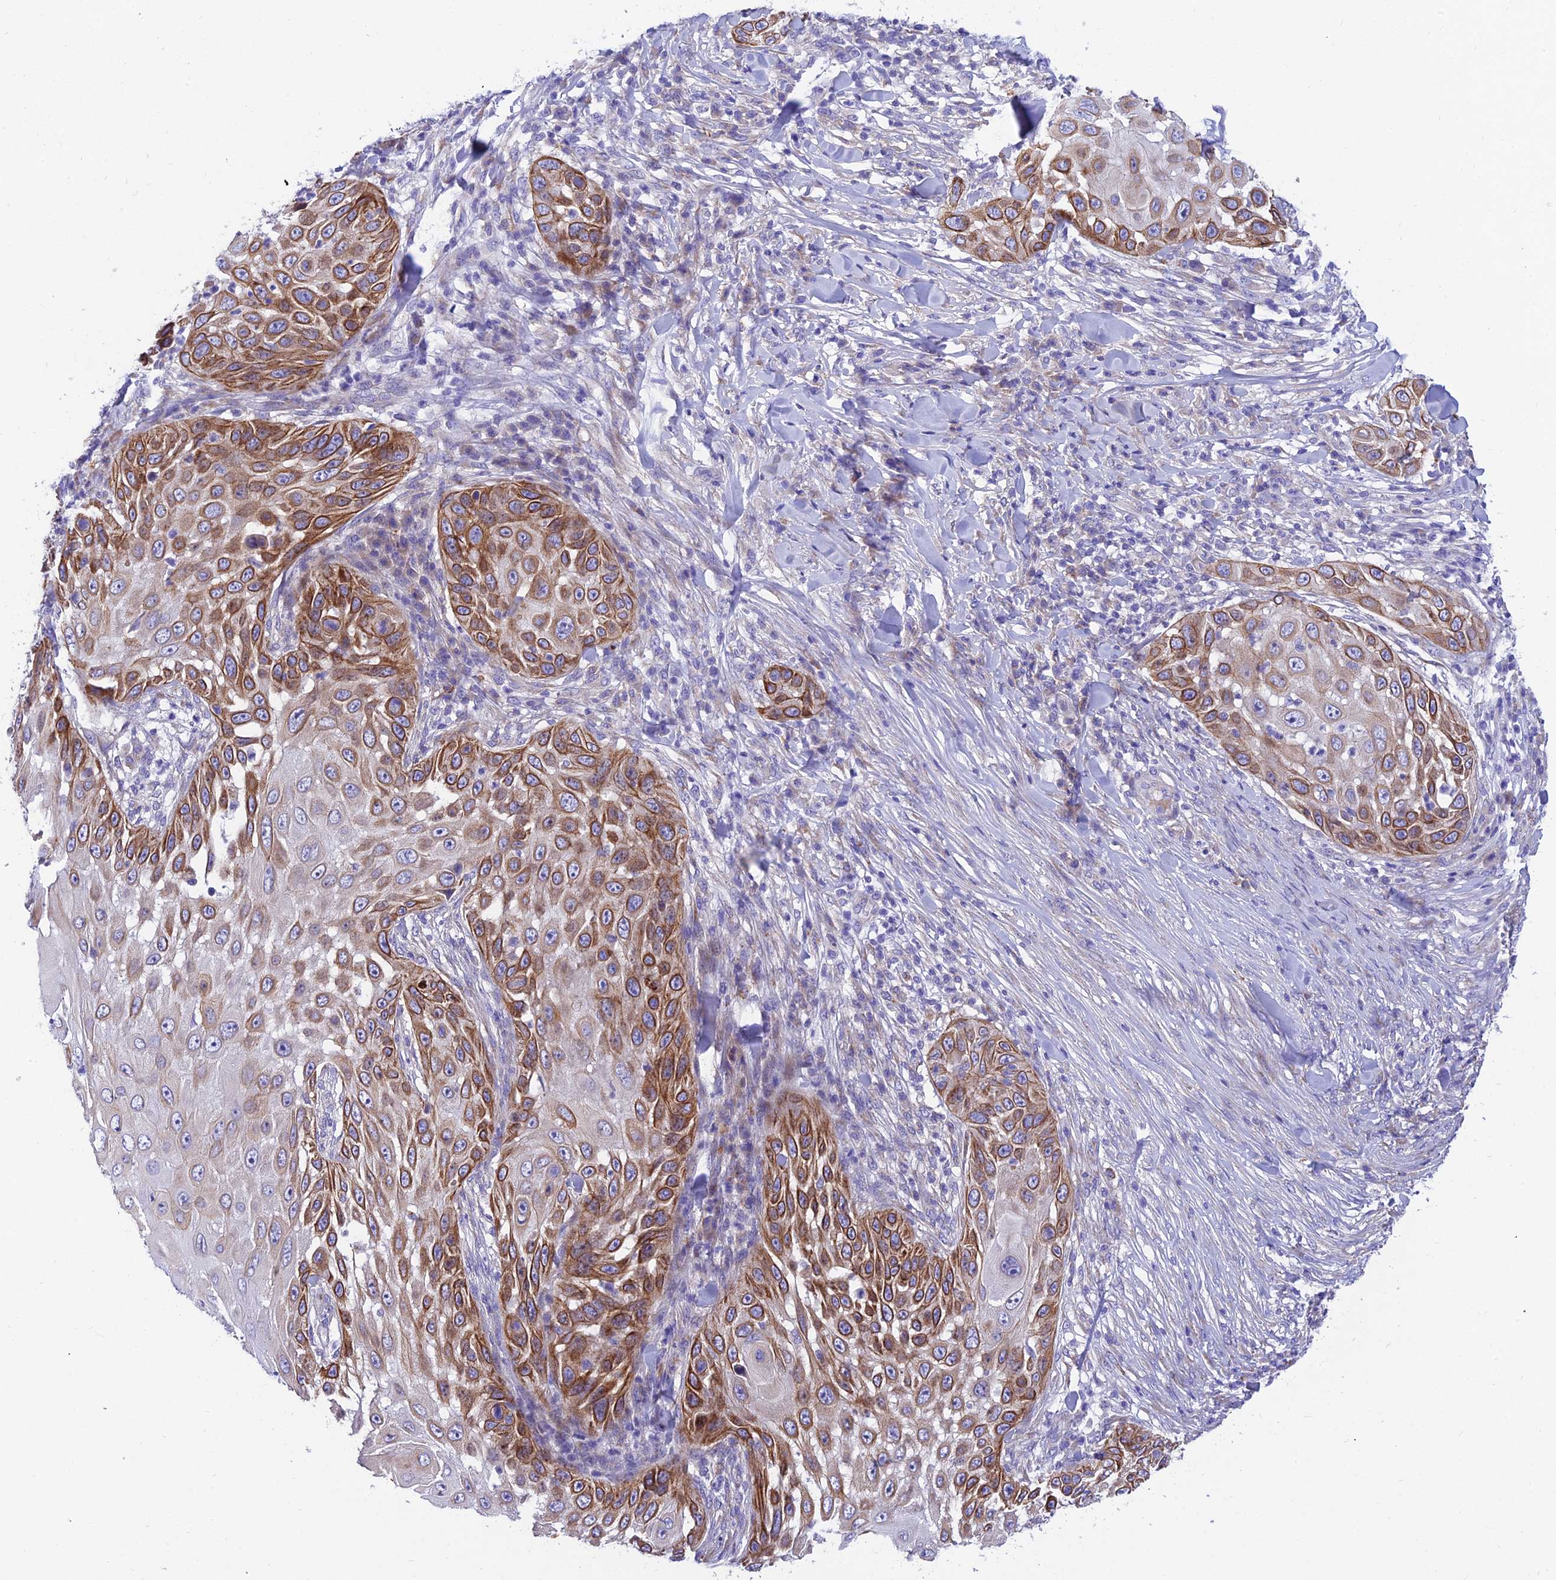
{"staining": {"intensity": "moderate", "quantity": ">75%", "location": "cytoplasmic/membranous"}, "tissue": "skin cancer", "cell_type": "Tumor cells", "image_type": "cancer", "snomed": [{"axis": "morphology", "description": "Squamous cell carcinoma, NOS"}, {"axis": "topography", "description": "Skin"}], "caption": "Protein expression analysis of human squamous cell carcinoma (skin) reveals moderate cytoplasmic/membranous positivity in about >75% of tumor cells.", "gene": "CCDC157", "patient": {"sex": "female", "age": 44}}